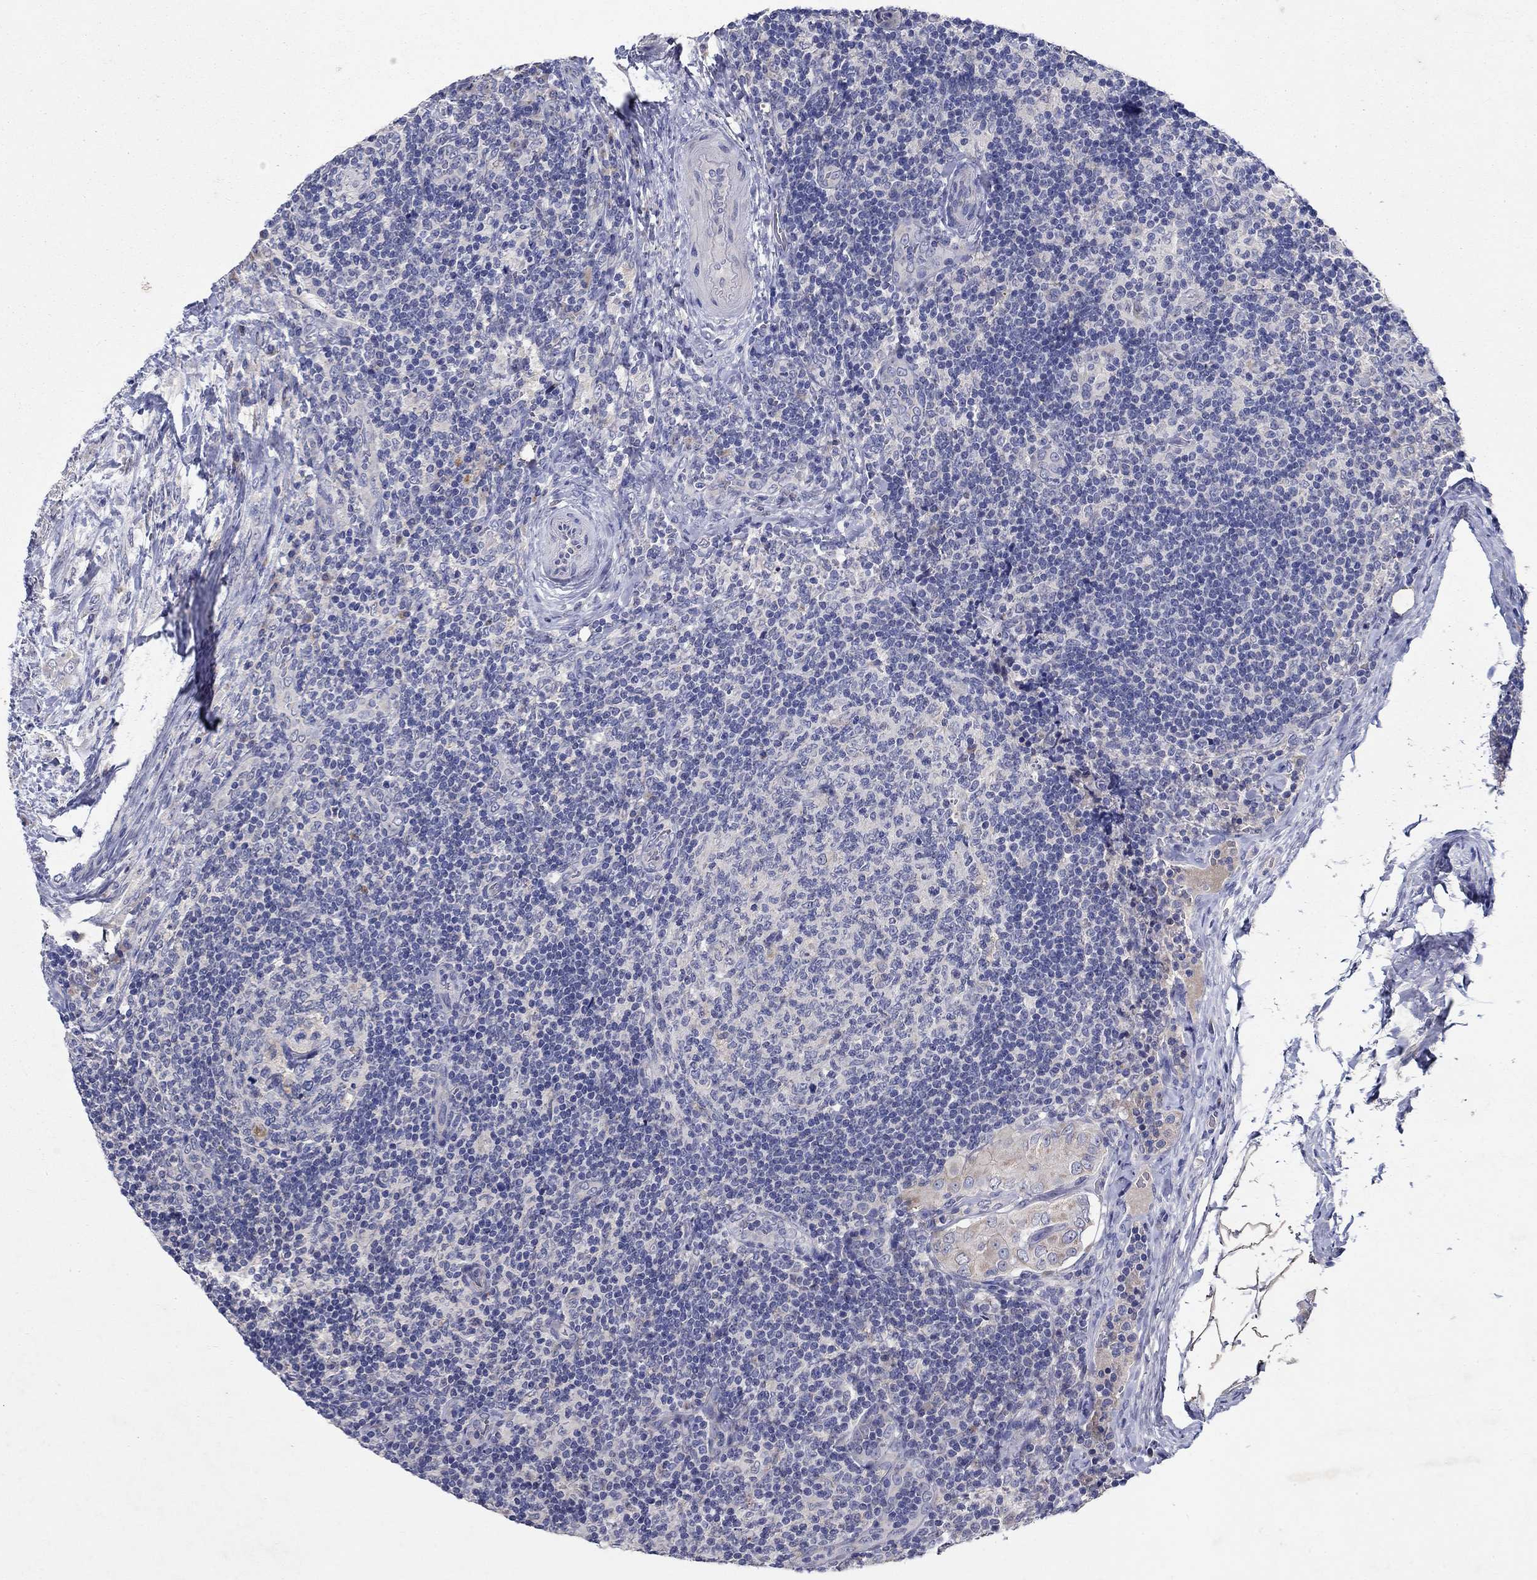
{"staining": {"intensity": "negative", "quantity": "none", "location": "none"}, "tissue": "thyroid cancer", "cell_type": "Tumor cells", "image_type": "cancer", "snomed": [{"axis": "morphology", "description": "Papillary adenocarcinoma, NOS"}, {"axis": "topography", "description": "Thyroid gland"}], "caption": "The micrograph reveals no significant positivity in tumor cells of thyroid cancer. (Brightfield microscopy of DAB immunohistochemistry (IHC) at high magnification).", "gene": "PROZ", "patient": {"sex": "male", "age": 61}}